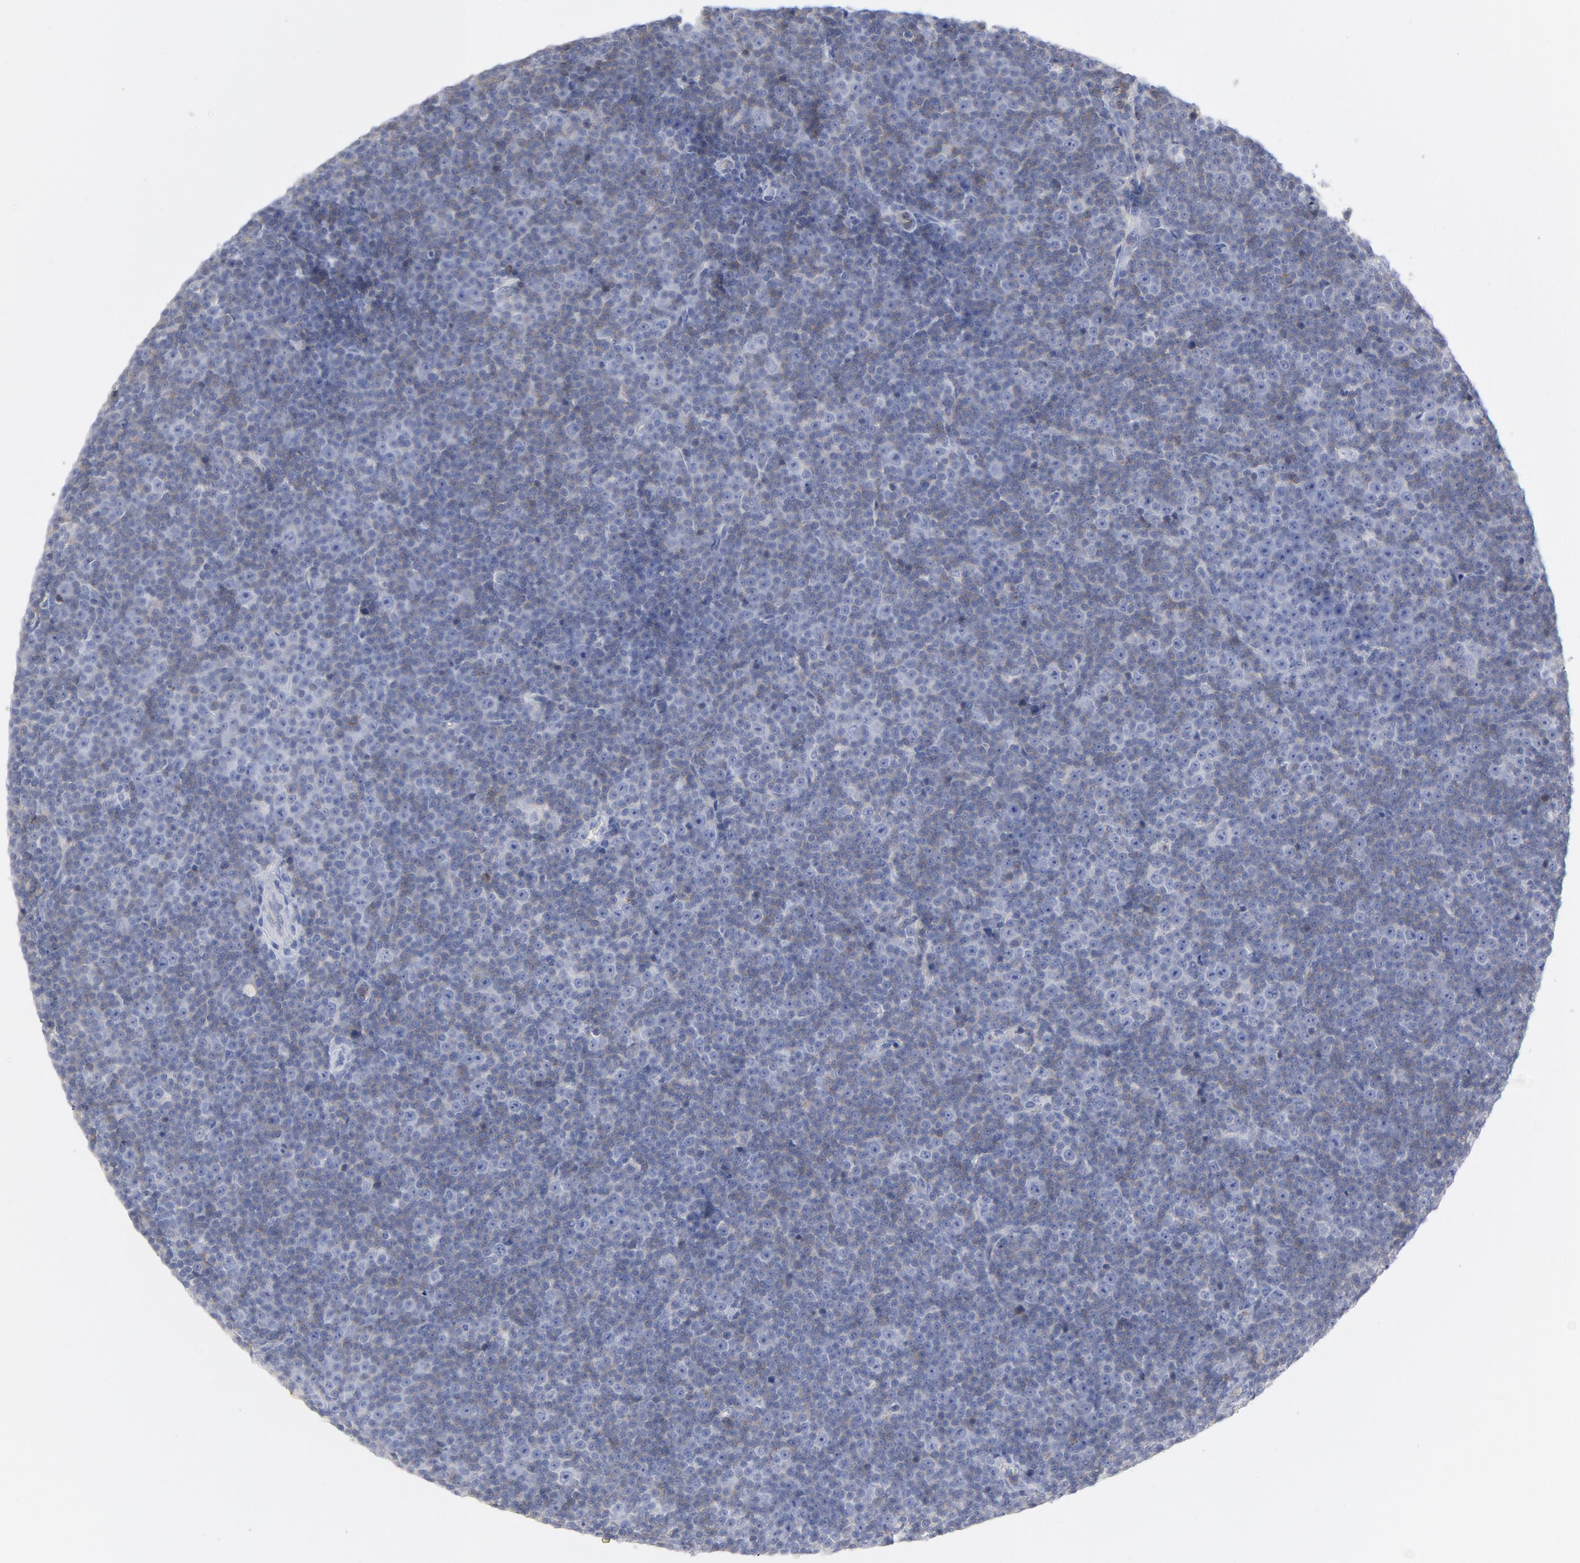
{"staining": {"intensity": "negative", "quantity": "none", "location": "none"}, "tissue": "lymphoma", "cell_type": "Tumor cells", "image_type": "cancer", "snomed": [{"axis": "morphology", "description": "Malignant lymphoma, non-Hodgkin's type, Low grade"}, {"axis": "topography", "description": "Lymph node"}], "caption": "DAB (3,3'-diaminobenzidine) immunohistochemical staining of human lymphoma reveals no significant expression in tumor cells. The staining is performed using DAB brown chromogen with nuclei counter-stained in using hematoxylin.", "gene": "P2RY8", "patient": {"sex": "female", "age": 67}}